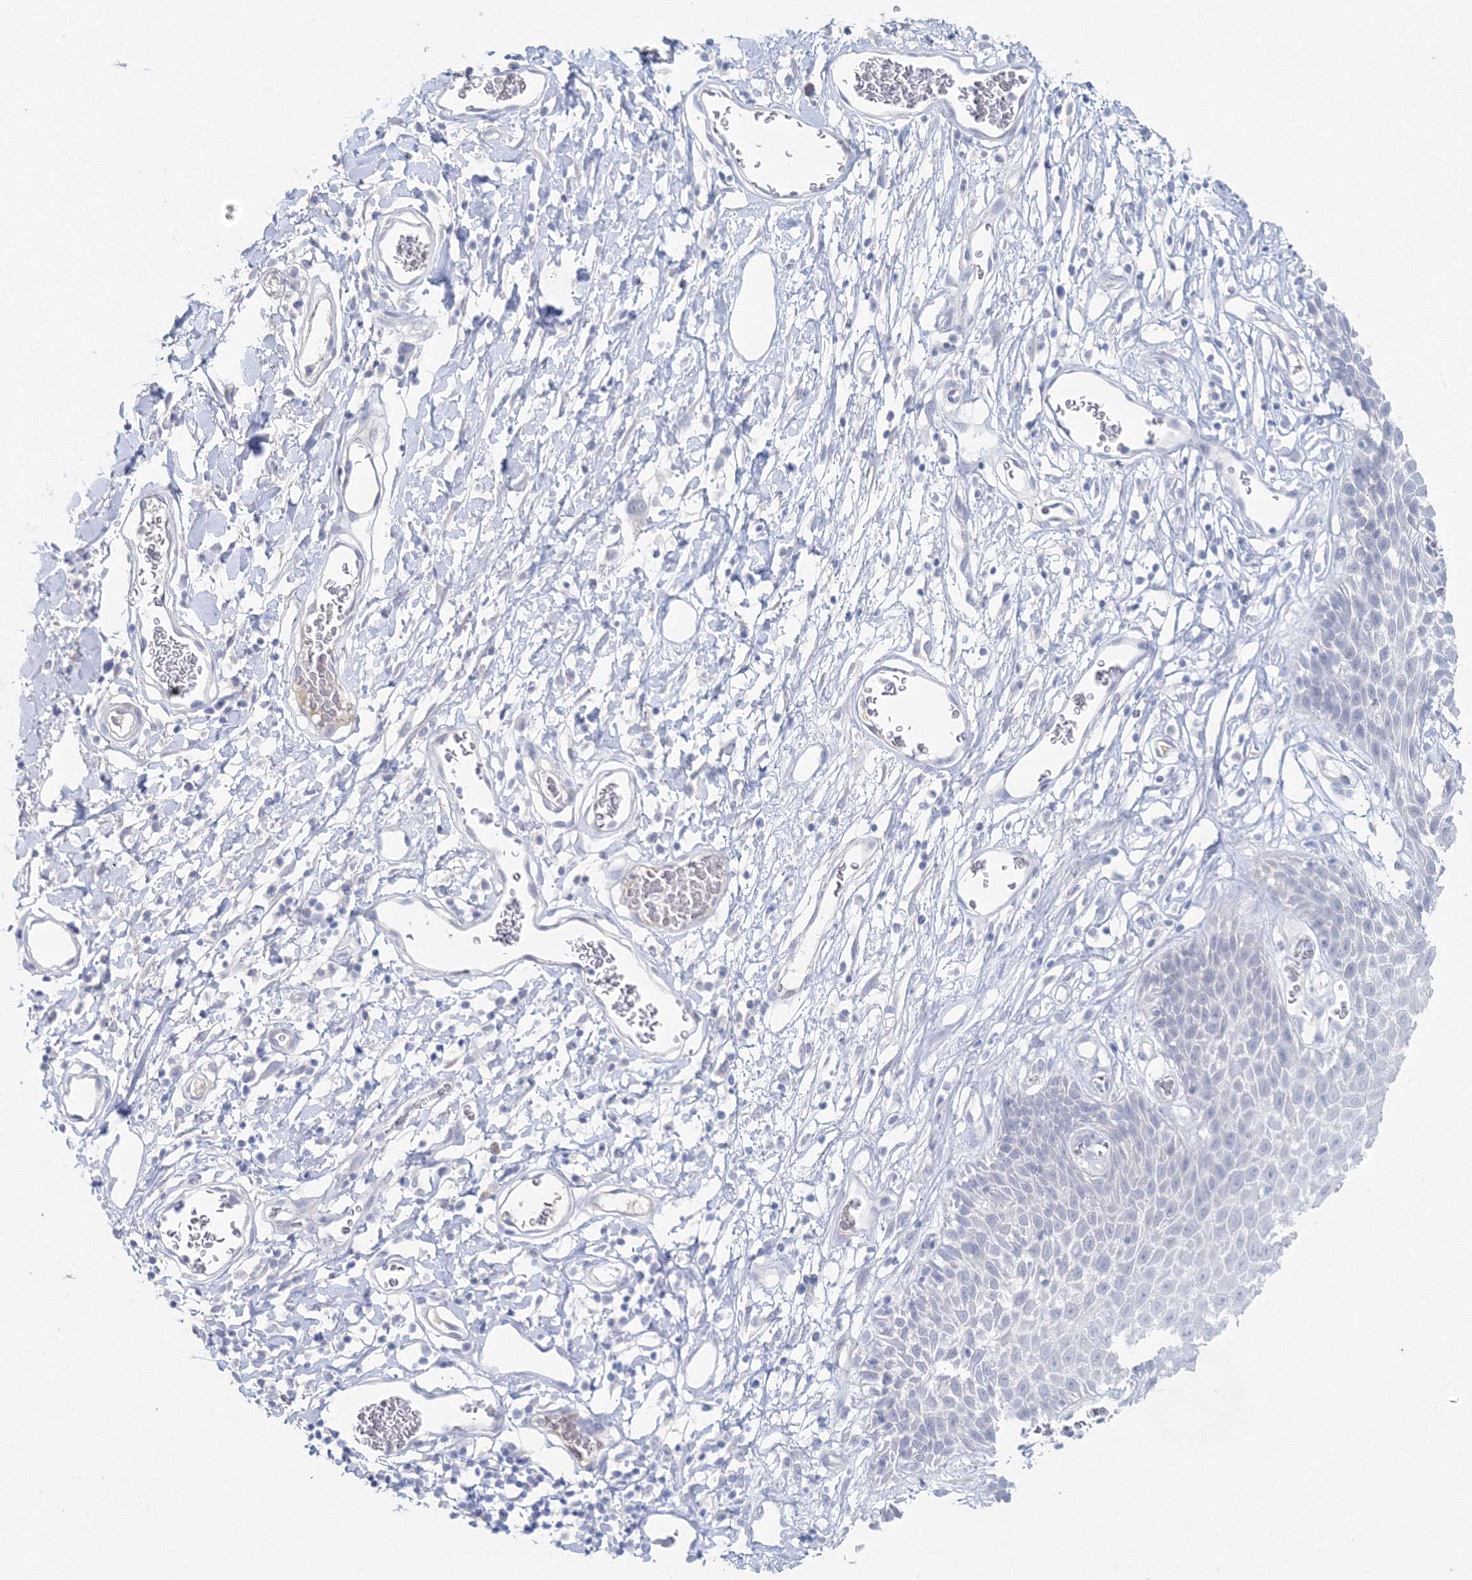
{"staining": {"intensity": "moderate", "quantity": "<25%", "location": "cytoplasmic/membranous"}, "tissue": "skin", "cell_type": "Epidermal cells", "image_type": "normal", "snomed": [{"axis": "morphology", "description": "Normal tissue, NOS"}, {"axis": "topography", "description": "Vulva"}], "caption": "Brown immunohistochemical staining in benign human skin displays moderate cytoplasmic/membranous positivity in about <25% of epidermal cells.", "gene": "GCKR", "patient": {"sex": "female", "age": 68}}